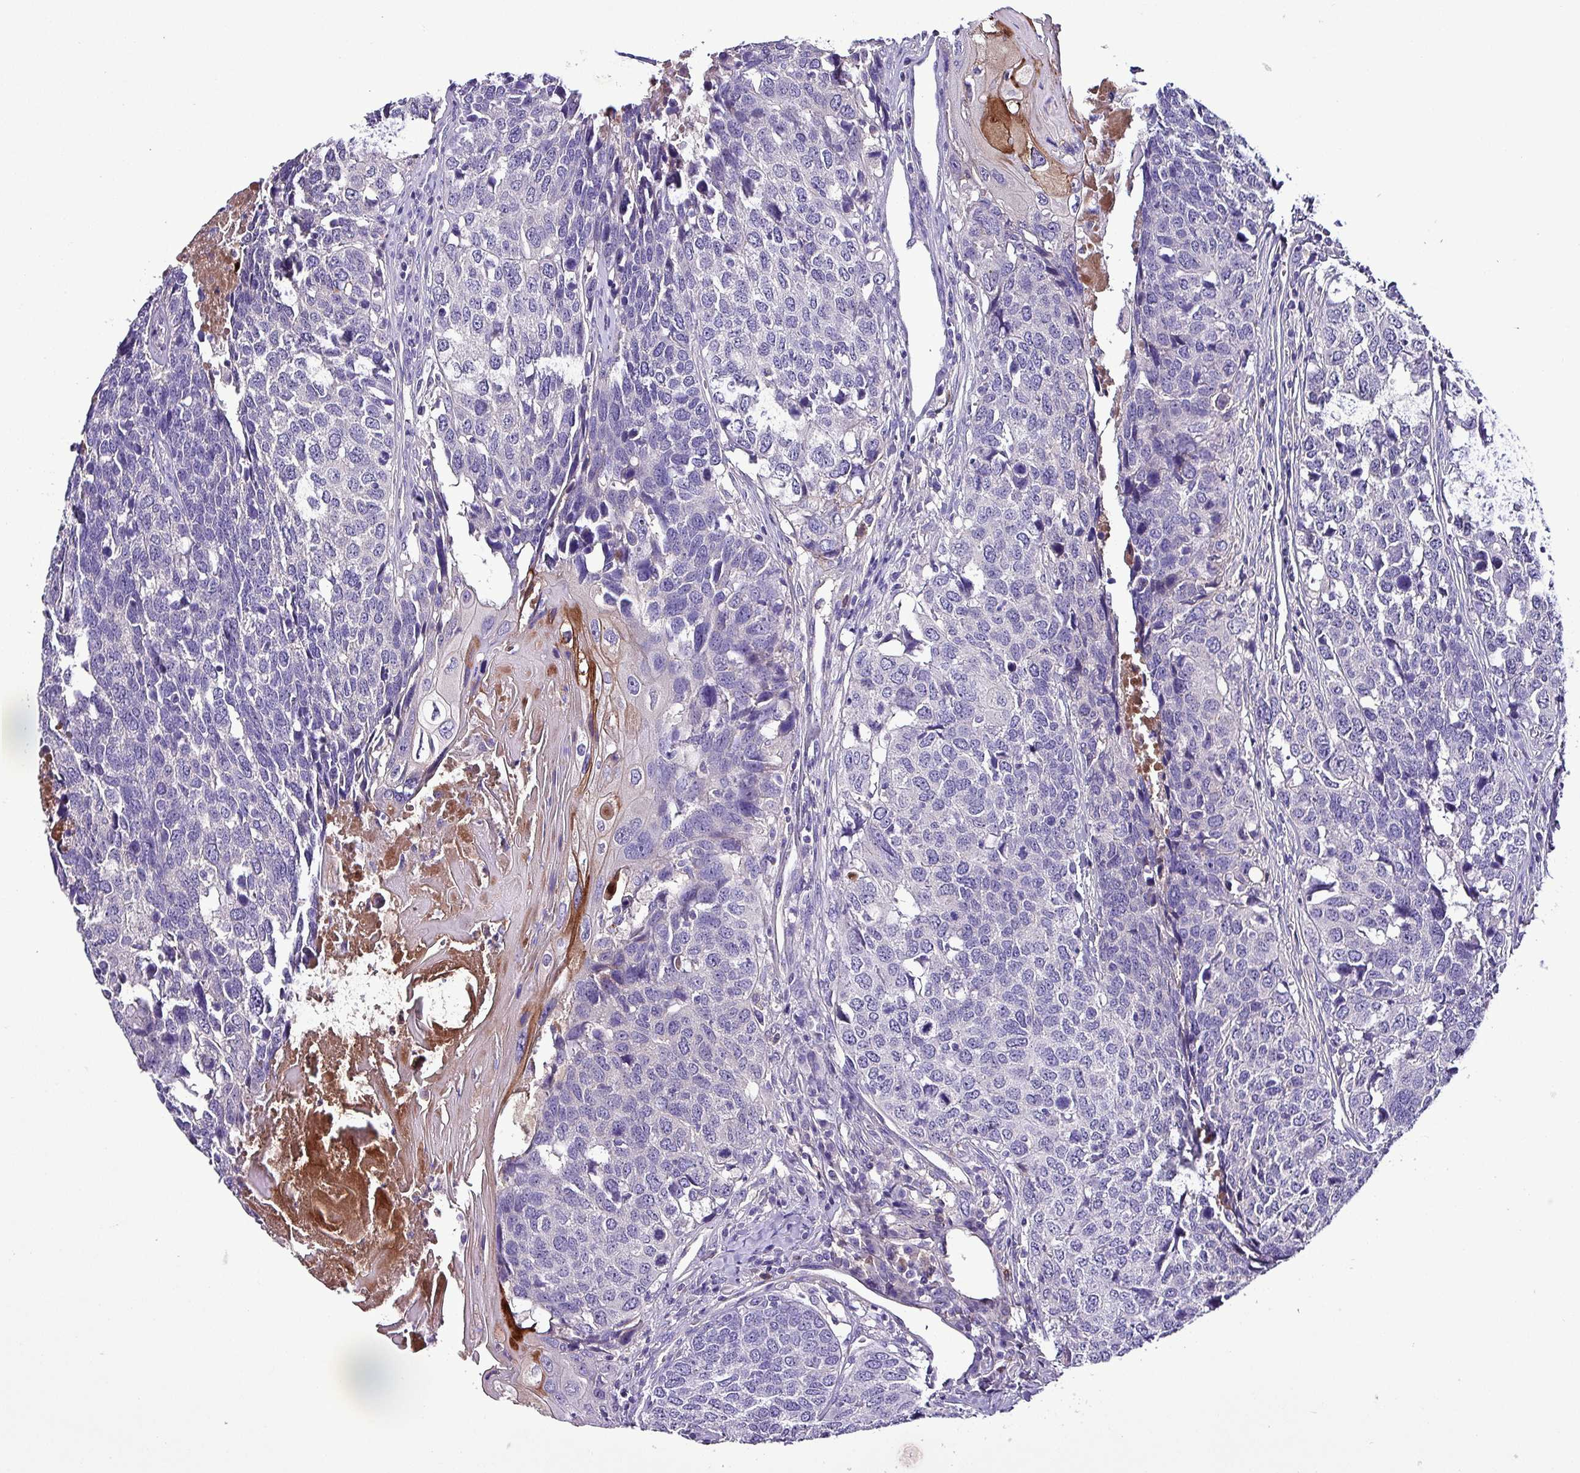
{"staining": {"intensity": "moderate", "quantity": "<25%", "location": "cytoplasmic/membranous"}, "tissue": "head and neck cancer", "cell_type": "Tumor cells", "image_type": "cancer", "snomed": [{"axis": "morphology", "description": "Squamous cell carcinoma, NOS"}, {"axis": "topography", "description": "Head-Neck"}], "caption": "Immunohistochemical staining of human head and neck cancer (squamous cell carcinoma) exhibits low levels of moderate cytoplasmic/membranous staining in about <25% of tumor cells.", "gene": "HP", "patient": {"sex": "male", "age": 66}}